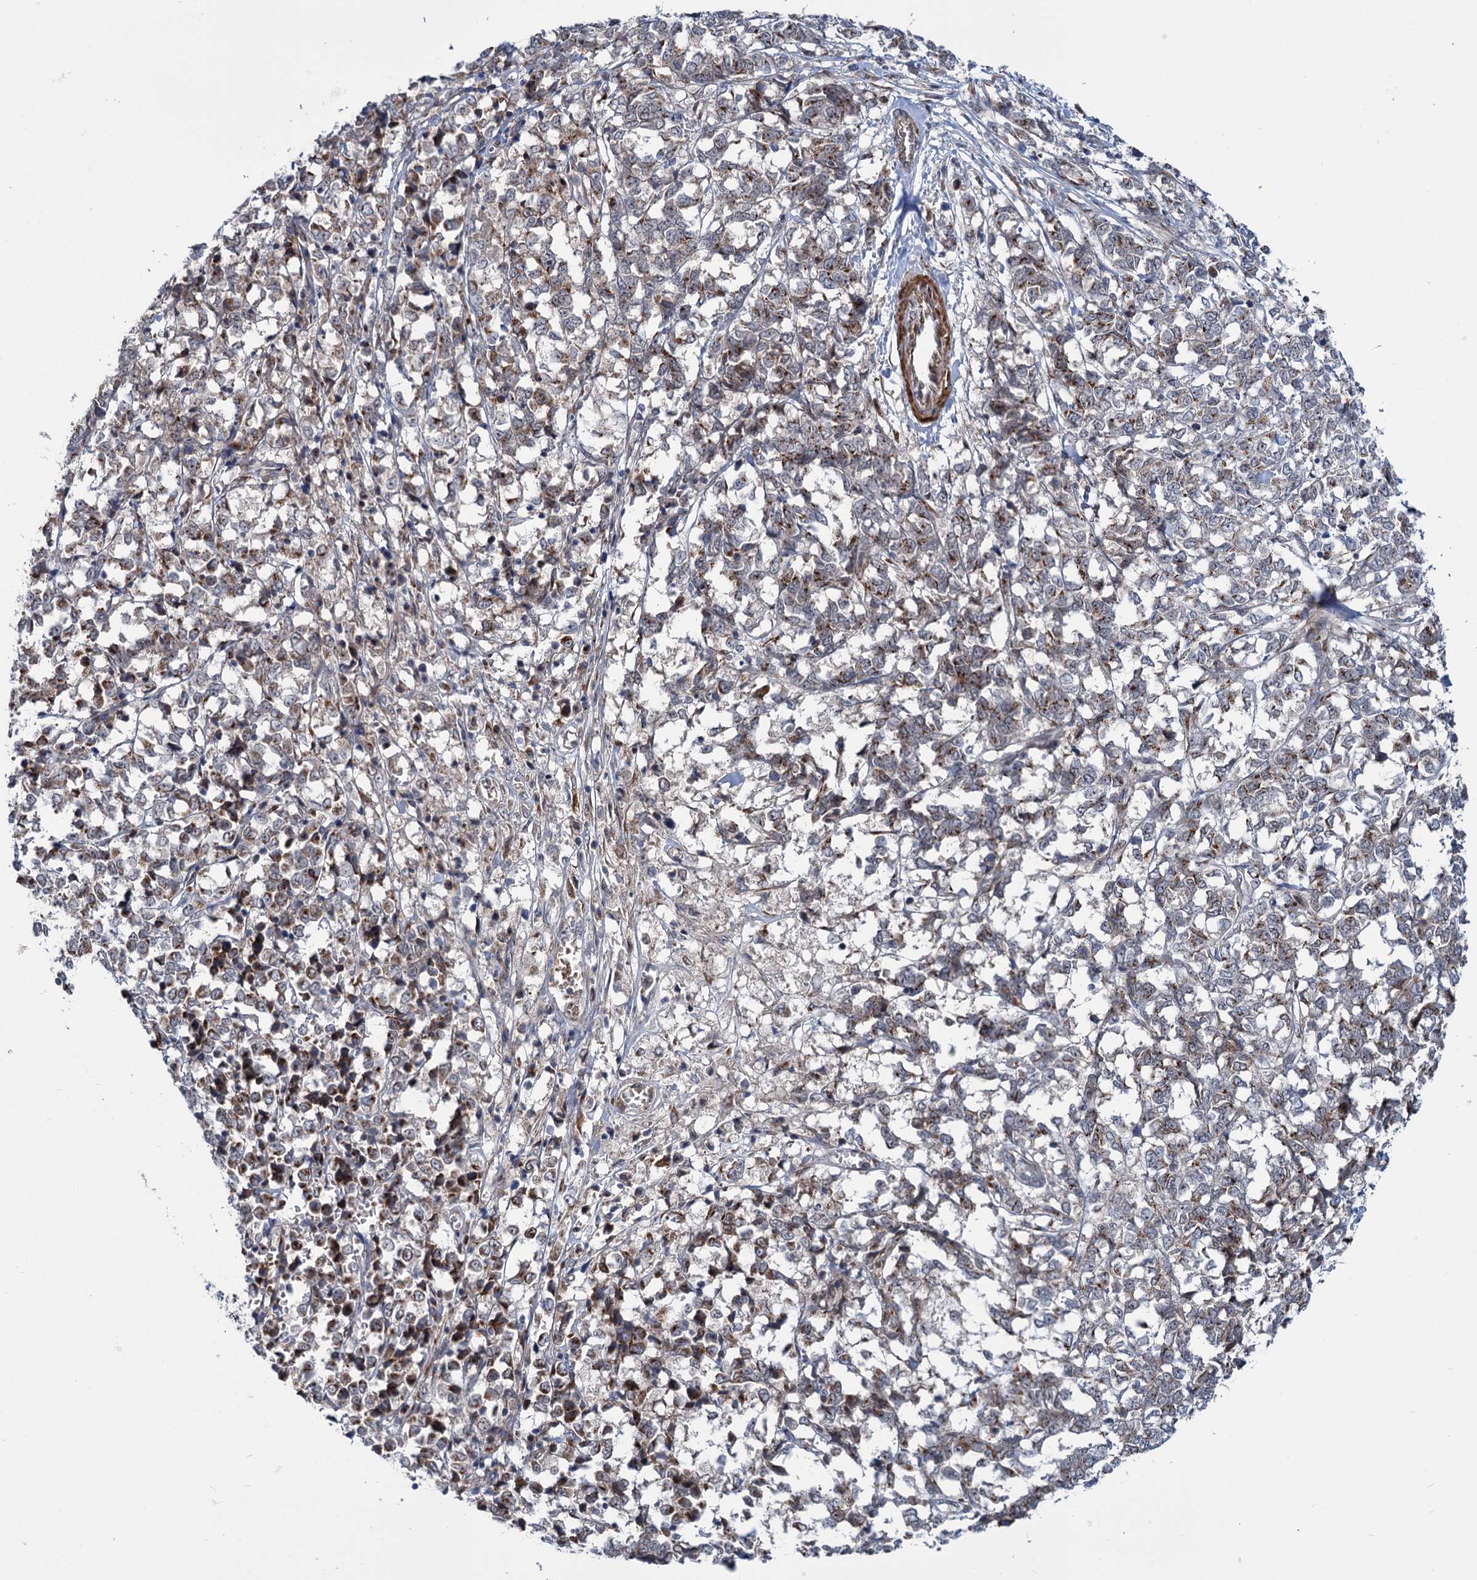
{"staining": {"intensity": "moderate", "quantity": "25%-75%", "location": "cytoplasmic/membranous"}, "tissue": "melanoma", "cell_type": "Tumor cells", "image_type": "cancer", "snomed": [{"axis": "morphology", "description": "Malignant melanoma, NOS"}, {"axis": "topography", "description": "Skin"}], "caption": "The photomicrograph exhibits a brown stain indicating the presence of a protein in the cytoplasmic/membranous of tumor cells in malignant melanoma.", "gene": "ELP4", "patient": {"sex": "female", "age": 72}}